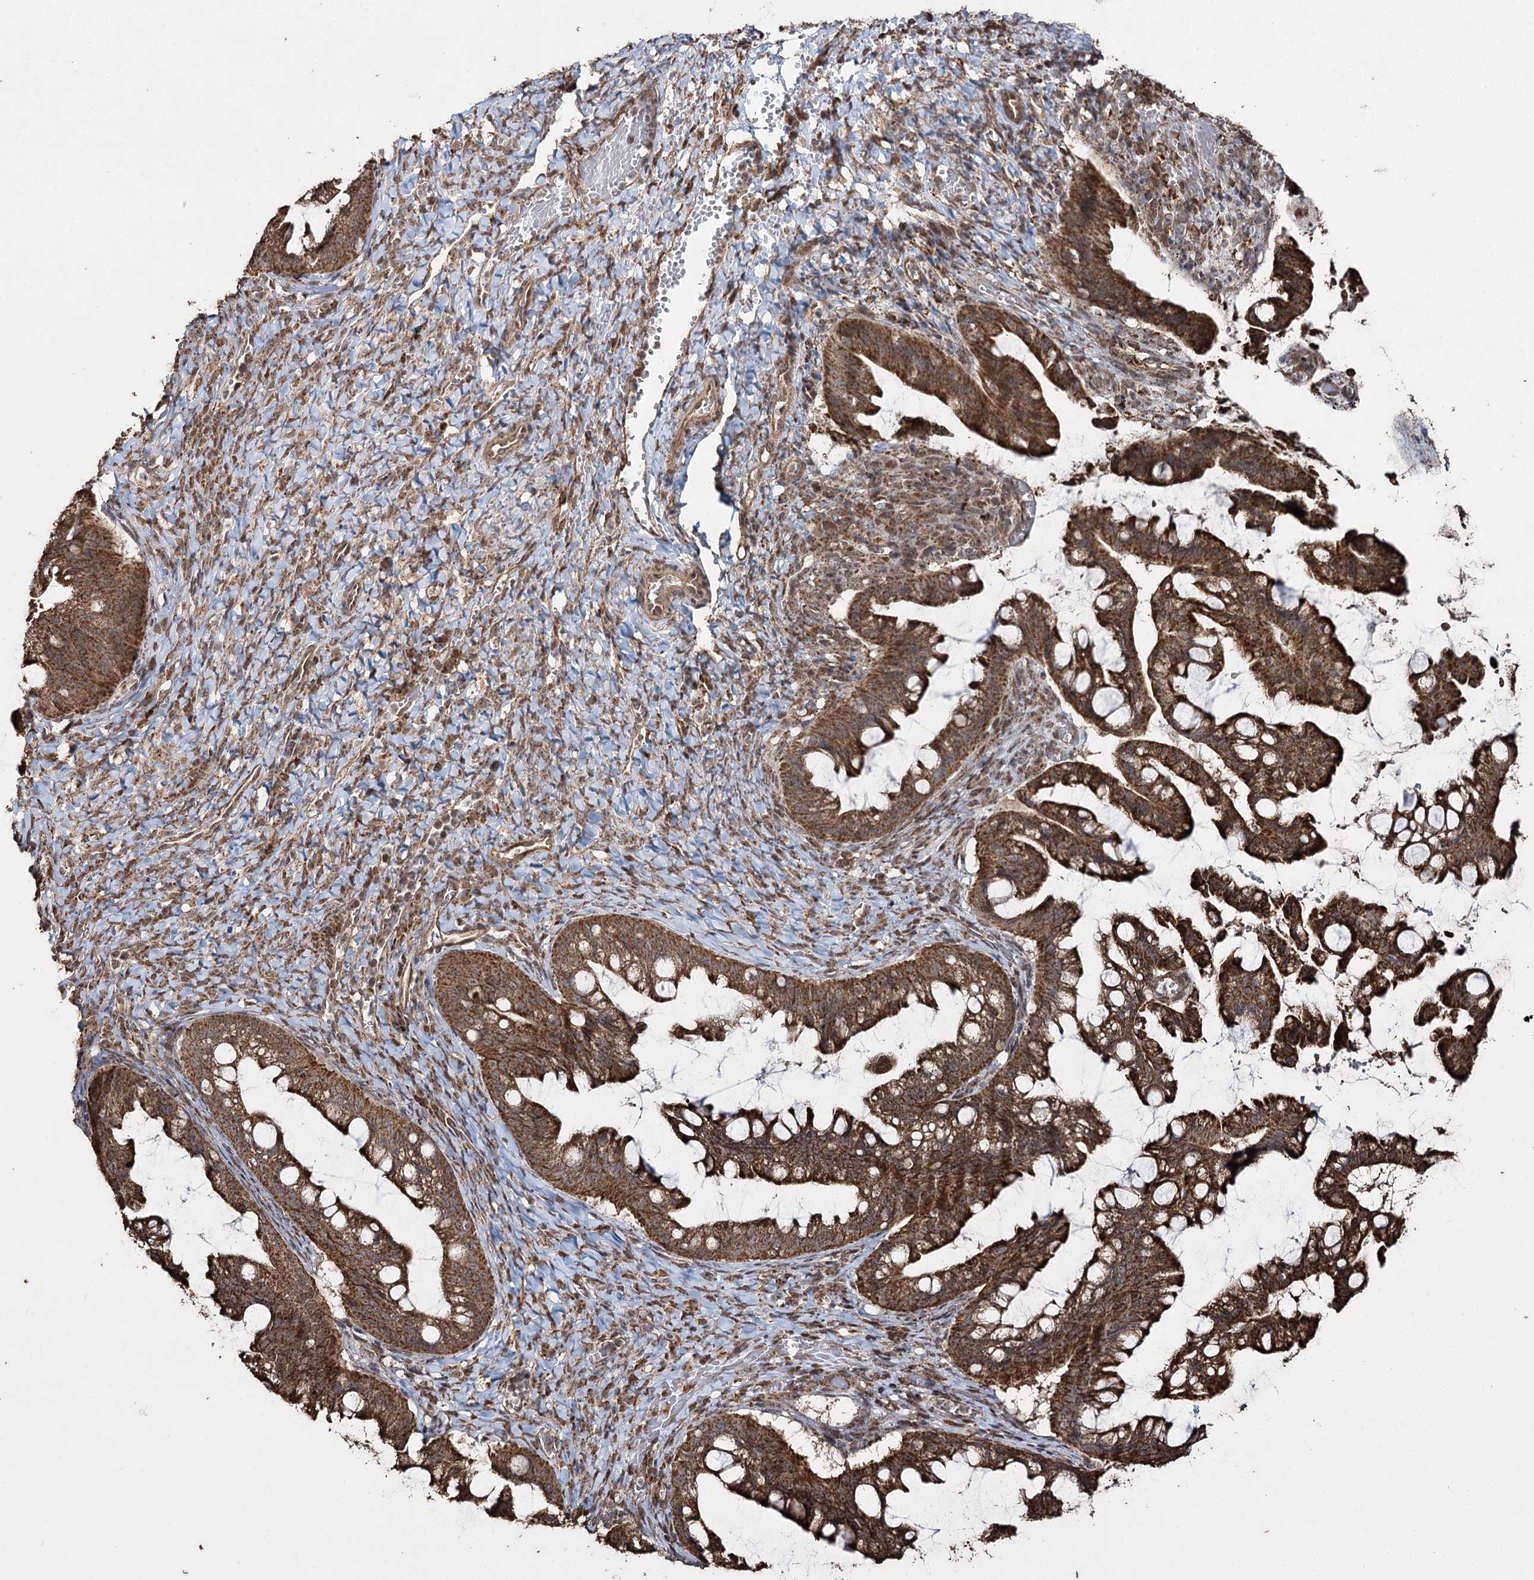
{"staining": {"intensity": "strong", "quantity": ">75%", "location": "cytoplasmic/membranous"}, "tissue": "ovarian cancer", "cell_type": "Tumor cells", "image_type": "cancer", "snomed": [{"axis": "morphology", "description": "Cystadenocarcinoma, mucinous, NOS"}, {"axis": "topography", "description": "Ovary"}], "caption": "IHC photomicrograph of ovarian cancer stained for a protein (brown), which reveals high levels of strong cytoplasmic/membranous staining in approximately >75% of tumor cells.", "gene": "SLF2", "patient": {"sex": "female", "age": 73}}